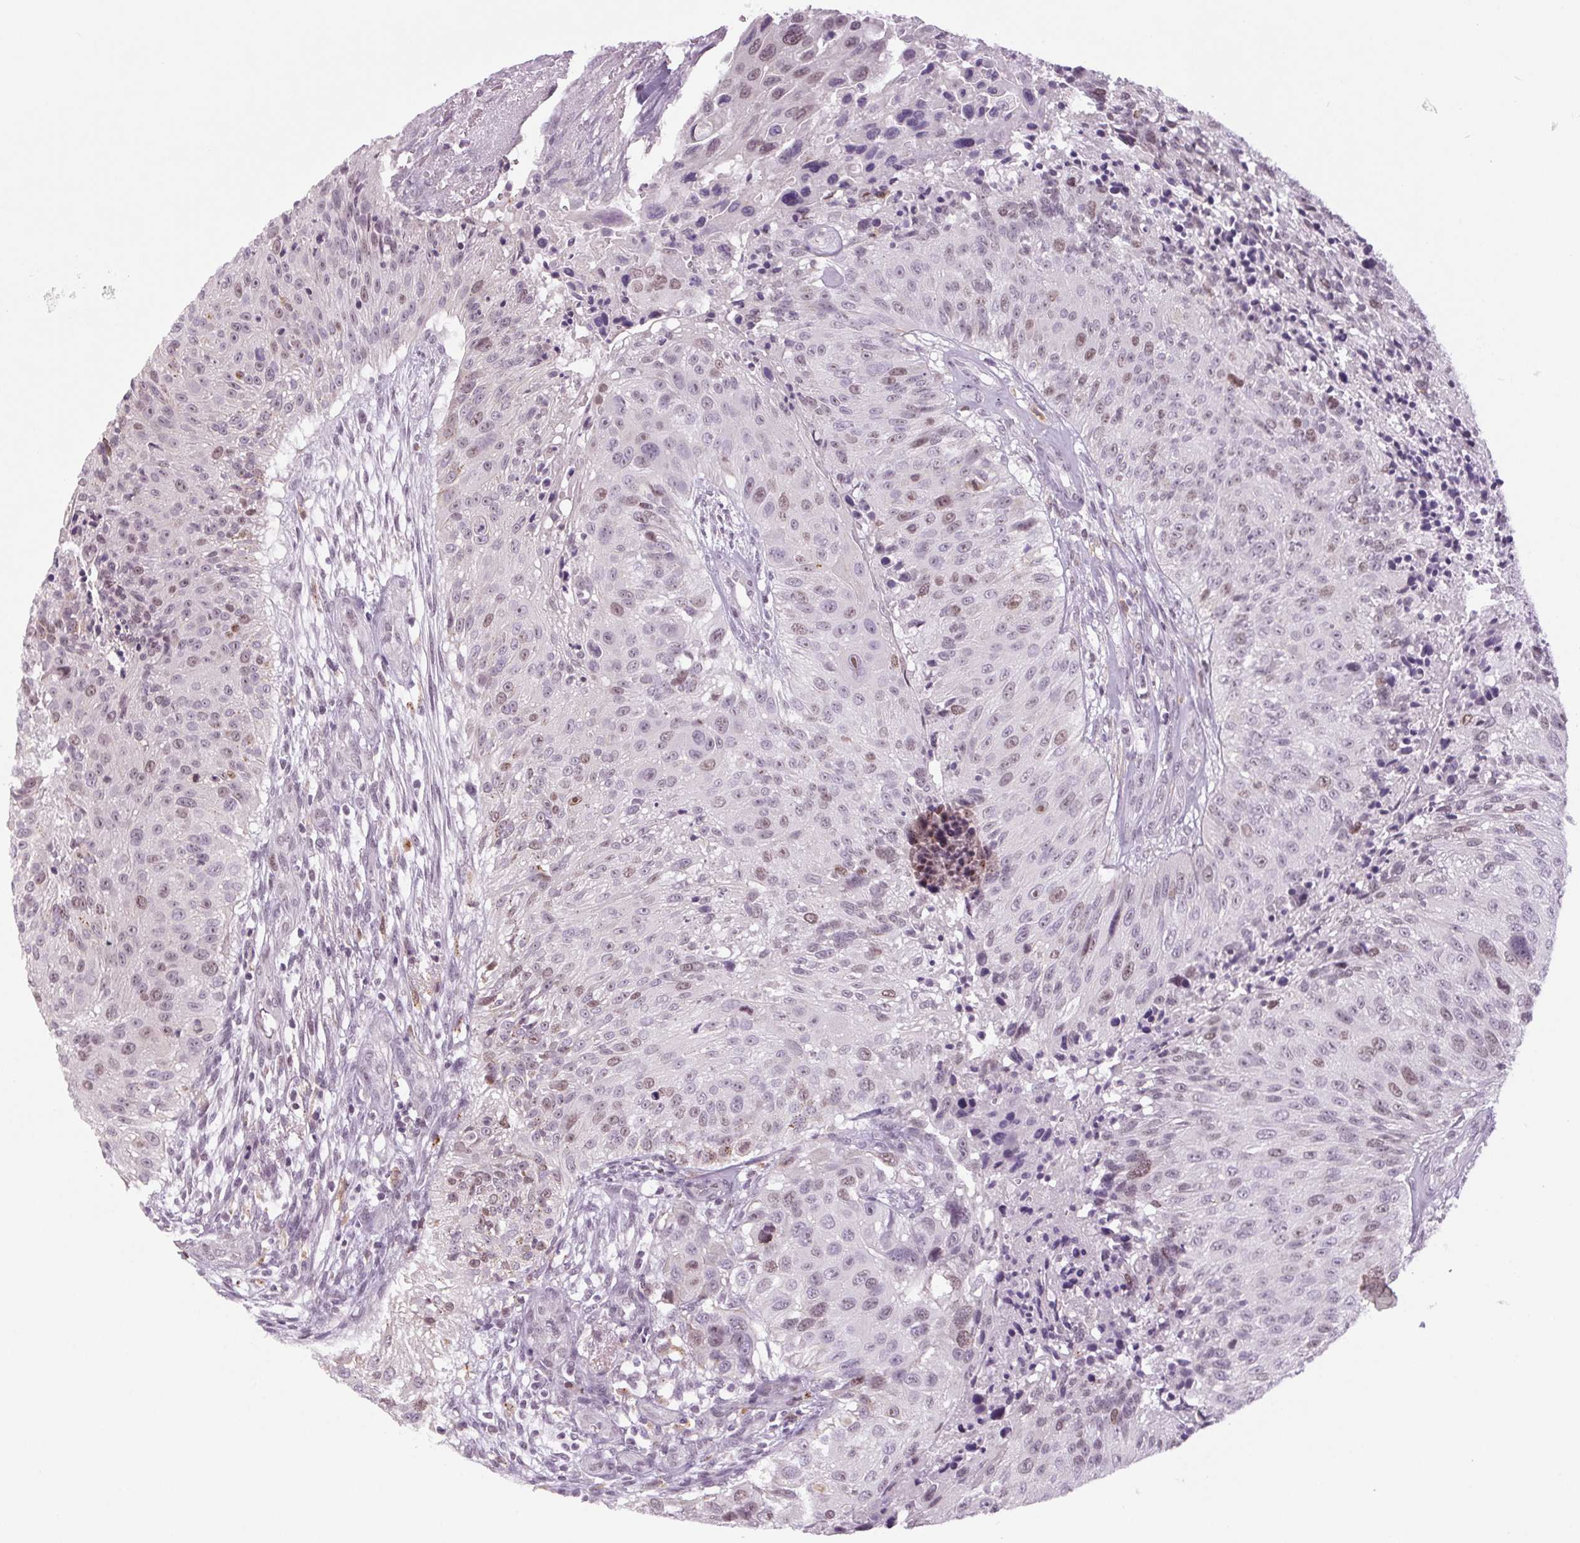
{"staining": {"intensity": "weak", "quantity": "<25%", "location": "nuclear"}, "tissue": "urothelial cancer", "cell_type": "Tumor cells", "image_type": "cancer", "snomed": [{"axis": "morphology", "description": "Urothelial carcinoma, NOS"}, {"axis": "topography", "description": "Urinary bladder"}], "caption": "Immunohistochemistry image of neoplastic tissue: urothelial cancer stained with DAB (3,3'-diaminobenzidine) shows no significant protein positivity in tumor cells. (Immunohistochemistry, brightfield microscopy, high magnification).", "gene": "SMIM6", "patient": {"sex": "male", "age": 55}}